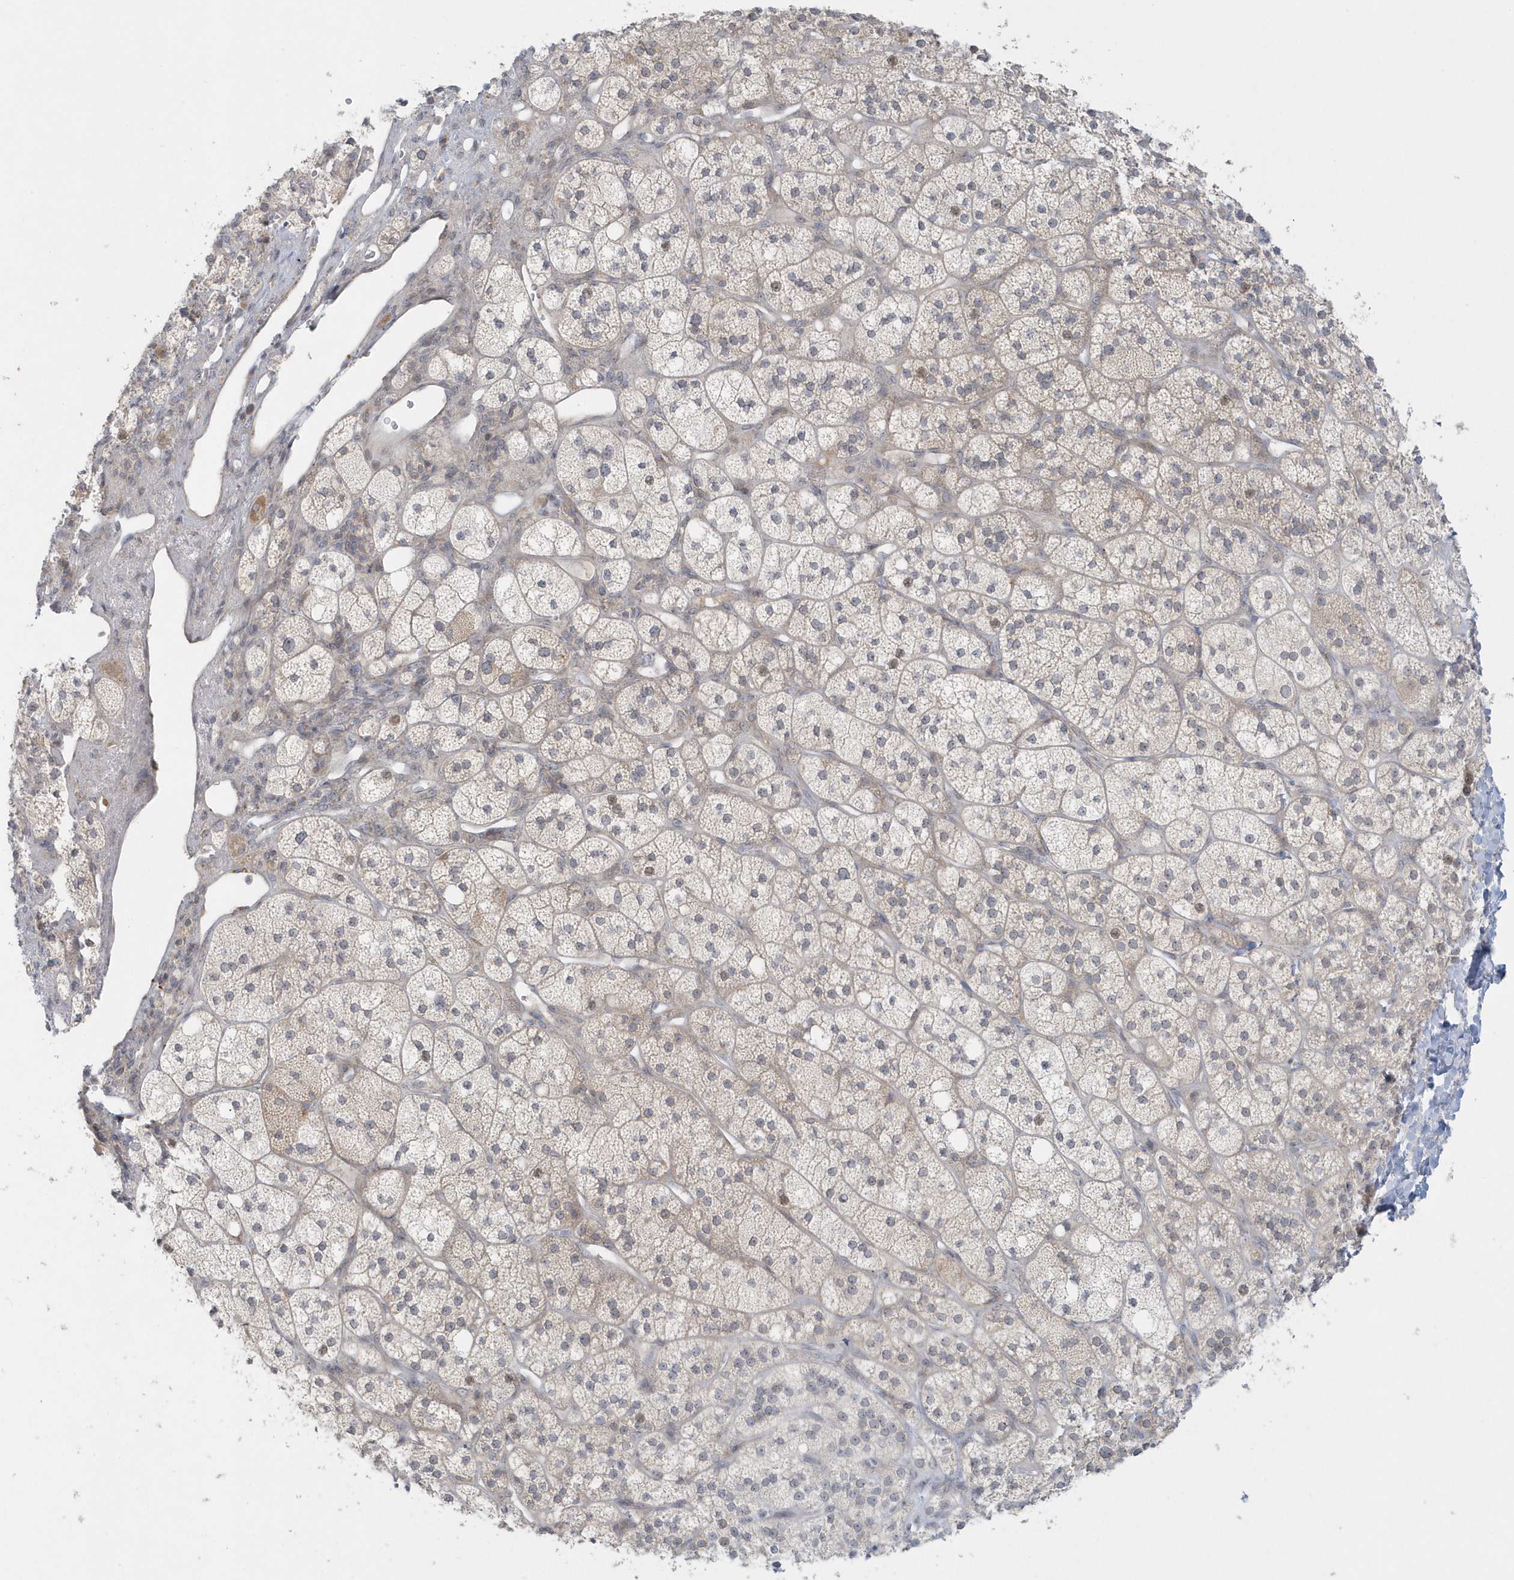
{"staining": {"intensity": "moderate", "quantity": "25%-75%", "location": "cytoplasmic/membranous,nuclear"}, "tissue": "adrenal gland", "cell_type": "Glandular cells", "image_type": "normal", "snomed": [{"axis": "morphology", "description": "Normal tissue, NOS"}, {"axis": "topography", "description": "Adrenal gland"}], "caption": "The photomicrograph demonstrates immunohistochemical staining of unremarkable adrenal gland. There is moderate cytoplasmic/membranous,nuclear positivity is present in about 25%-75% of glandular cells.", "gene": "BLTP3A", "patient": {"sex": "male", "age": 61}}